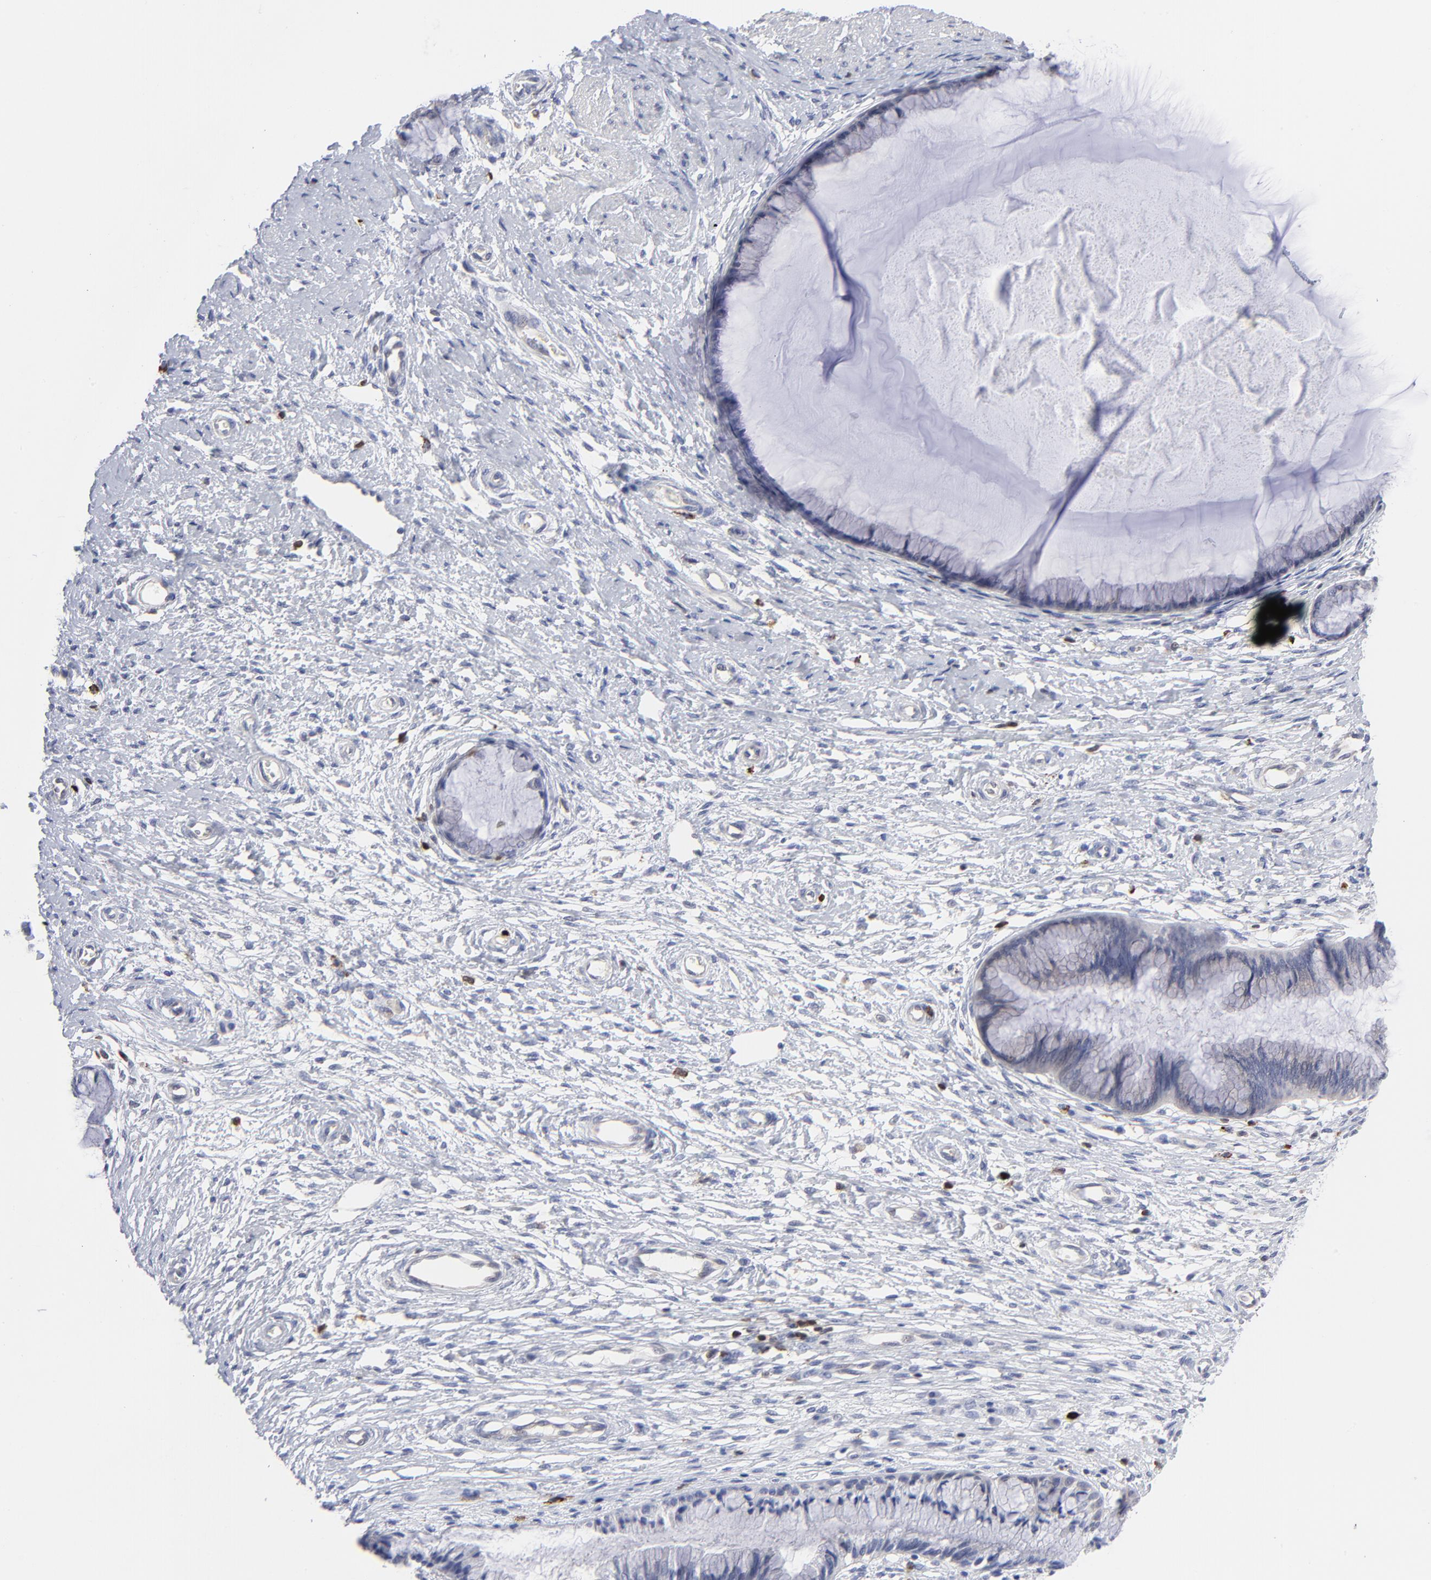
{"staining": {"intensity": "negative", "quantity": "none", "location": "none"}, "tissue": "cervix", "cell_type": "Glandular cells", "image_type": "normal", "snomed": [{"axis": "morphology", "description": "Normal tissue, NOS"}, {"axis": "topography", "description": "Cervix"}], "caption": "The histopathology image reveals no significant positivity in glandular cells of cervix.", "gene": "TBXT", "patient": {"sex": "female", "age": 27}}